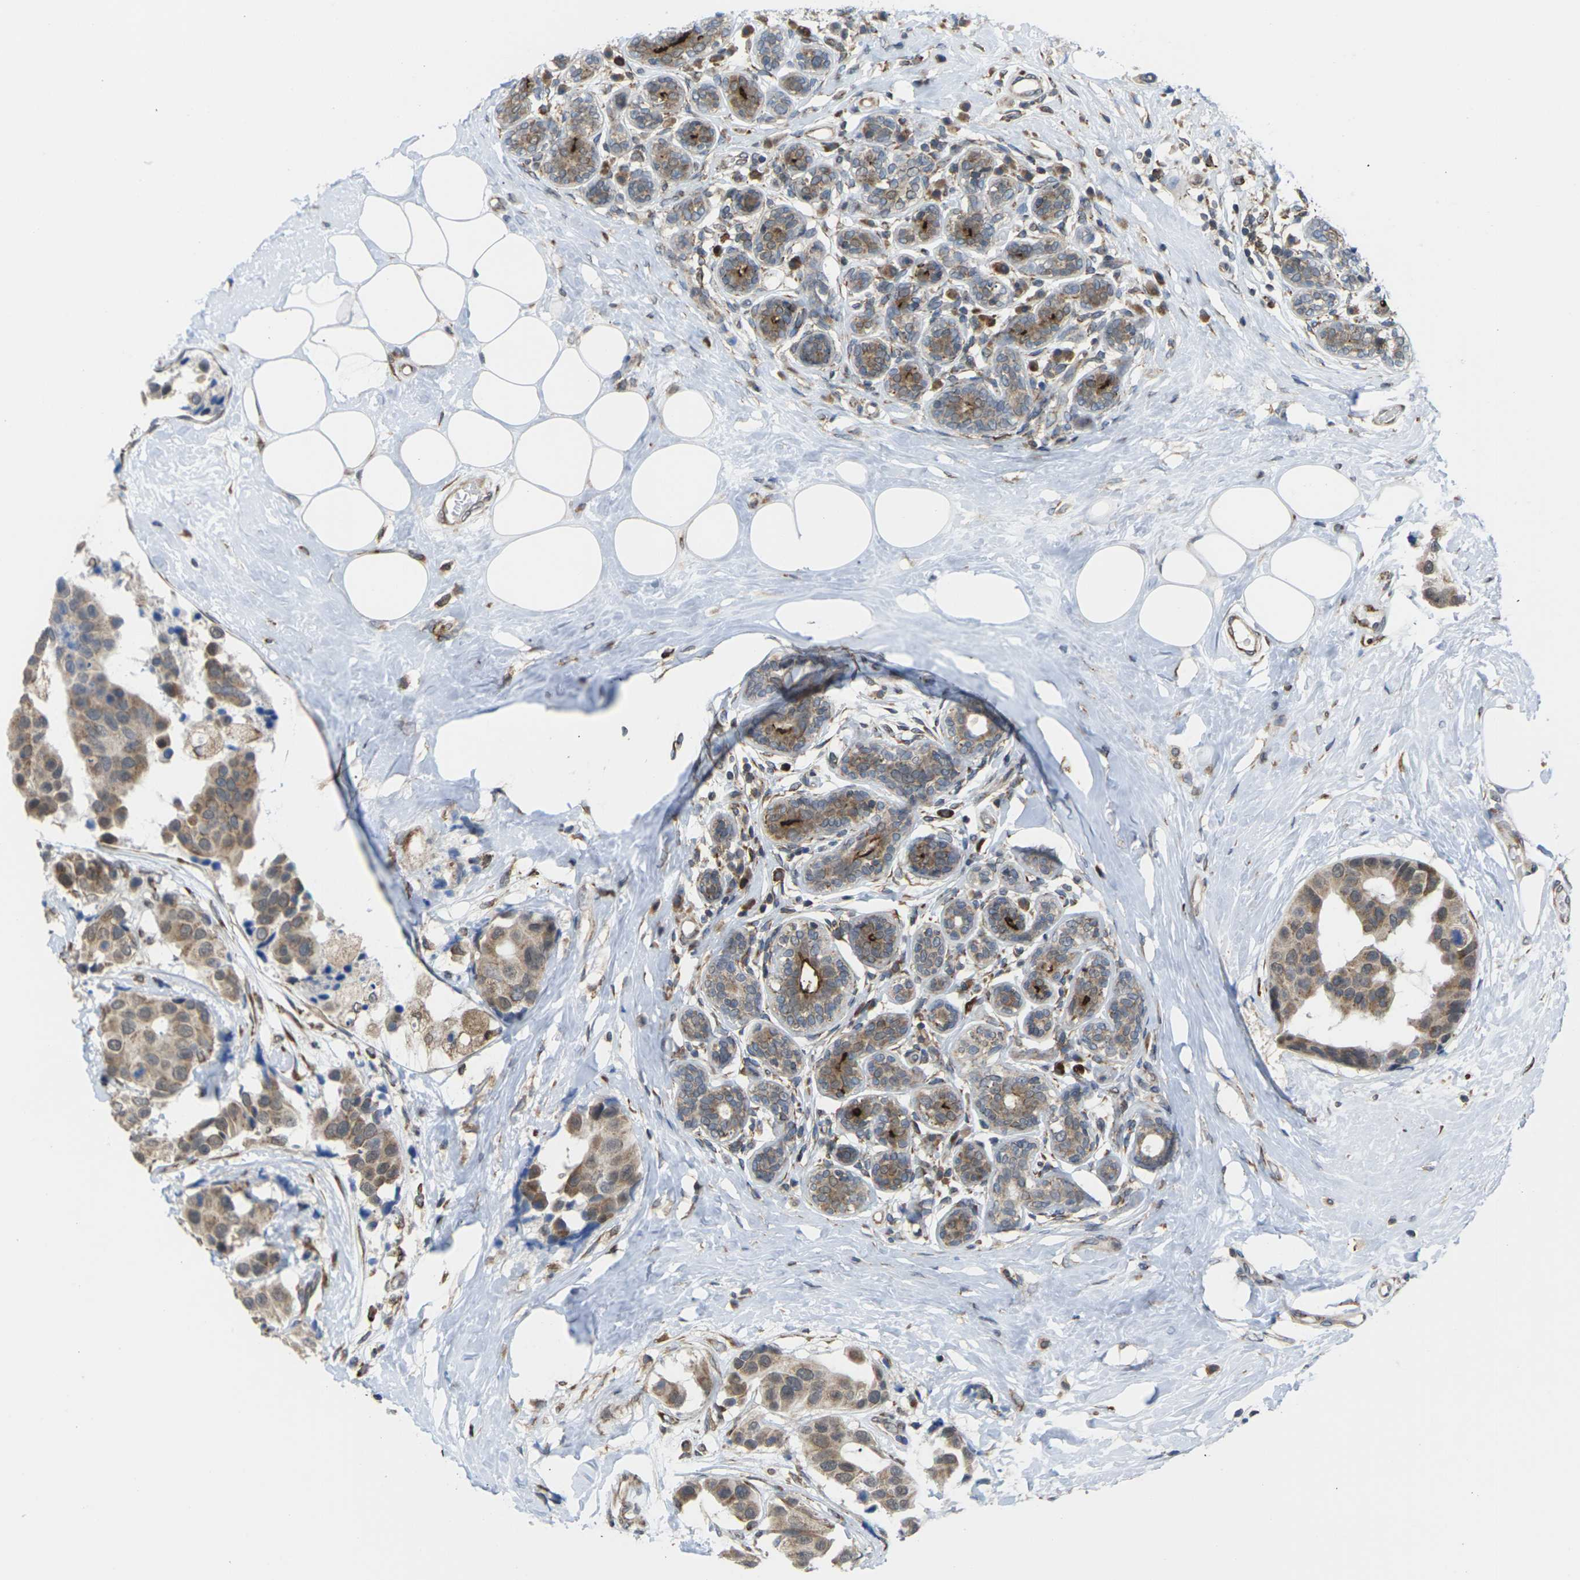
{"staining": {"intensity": "moderate", "quantity": ">75%", "location": "cytoplasmic/membranous"}, "tissue": "breast cancer", "cell_type": "Tumor cells", "image_type": "cancer", "snomed": [{"axis": "morphology", "description": "Normal tissue, NOS"}, {"axis": "morphology", "description": "Duct carcinoma"}, {"axis": "topography", "description": "Breast"}], "caption": "Intraductal carcinoma (breast) stained with IHC reveals moderate cytoplasmic/membranous positivity in approximately >75% of tumor cells.", "gene": "PDZK1IP1", "patient": {"sex": "female", "age": 39}}